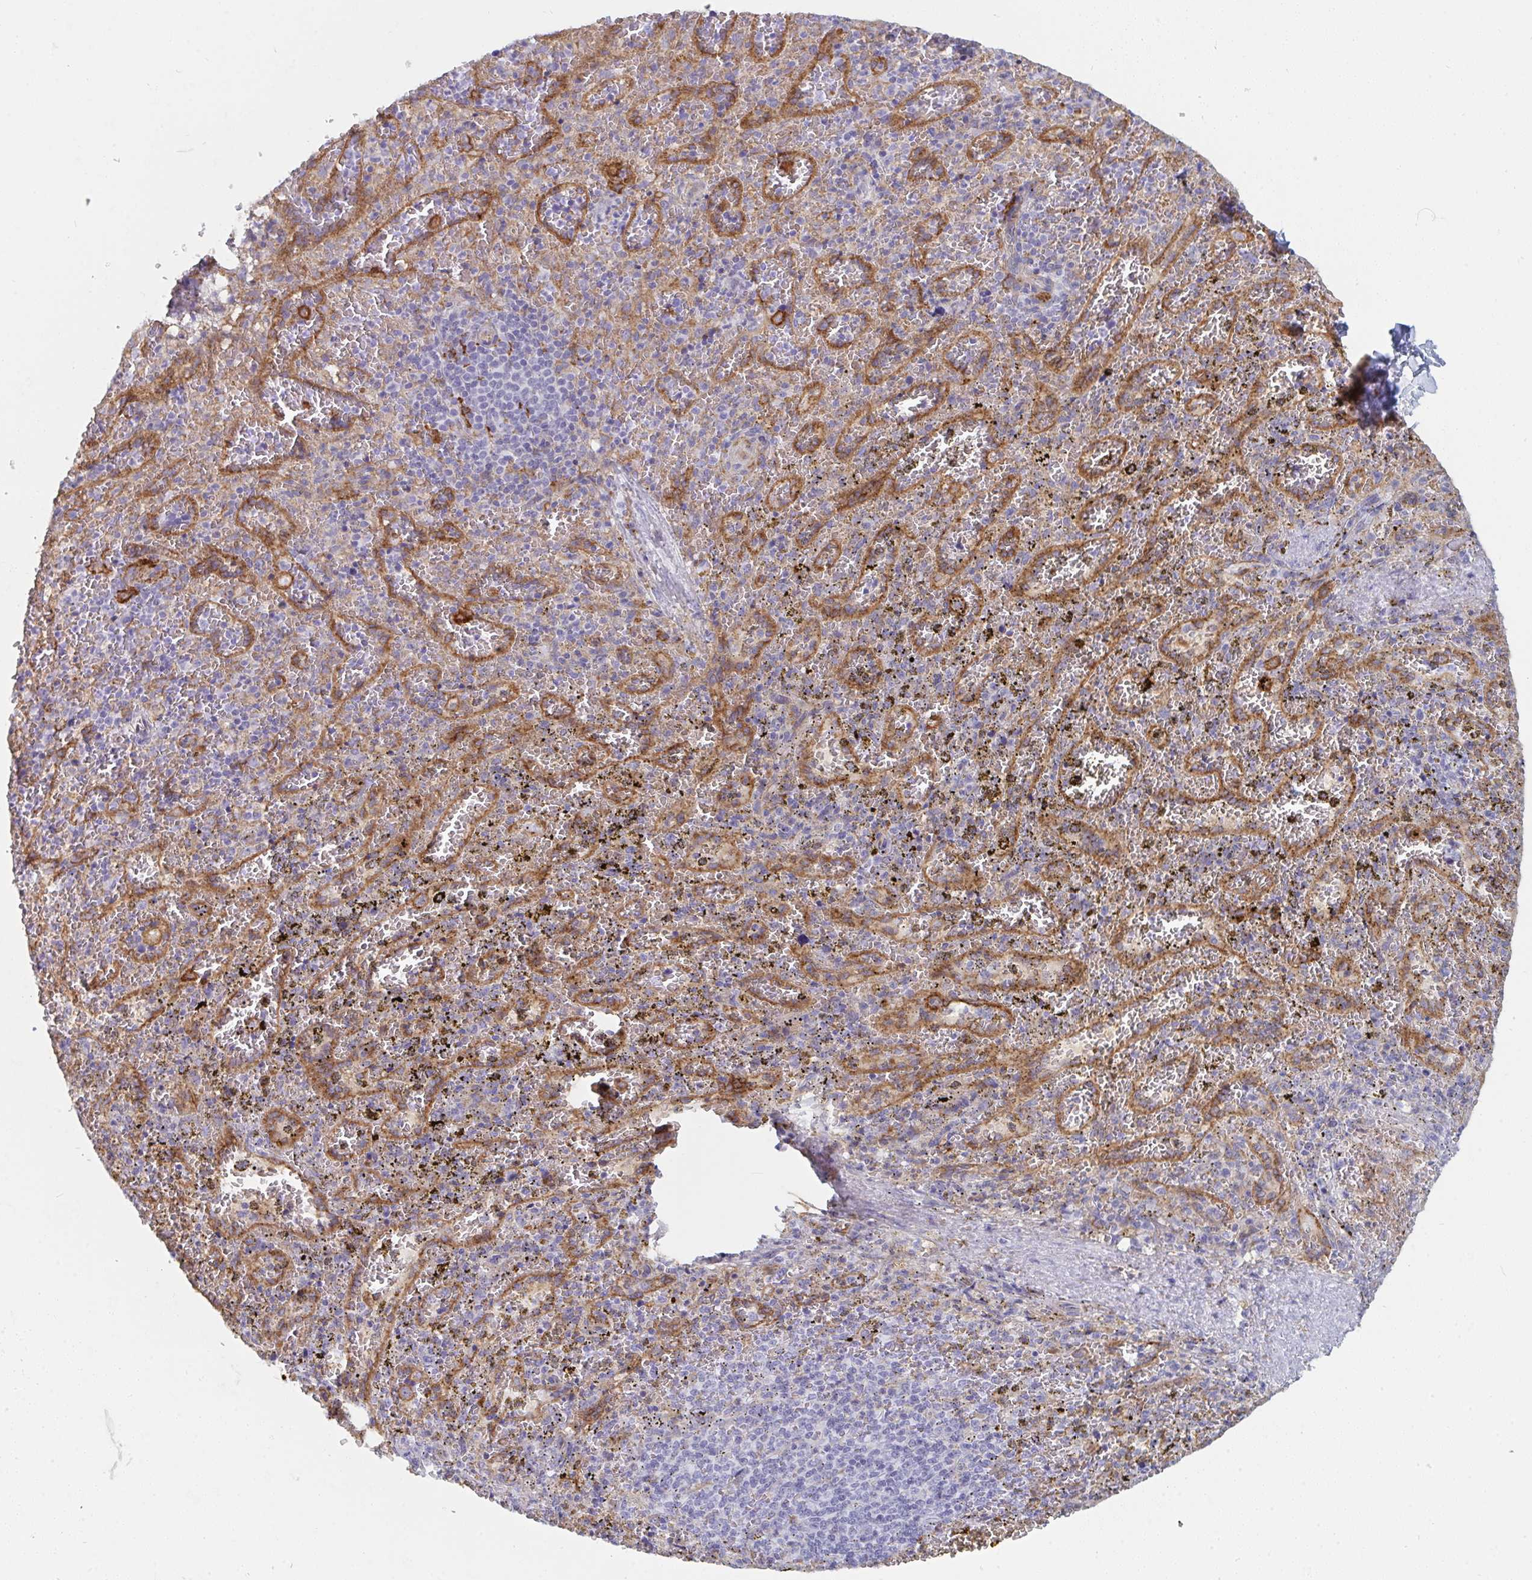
{"staining": {"intensity": "negative", "quantity": "none", "location": "none"}, "tissue": "spleen", "cell_type": "Cells in red pulp", "image_type": "normal", "snomed": [{"axis": "morphology", "description": "Normal tissue, NOS"}, {"axis": "topography", "description": "Spleen"}], "caption": "A micrograph of spleen stained for a protein exhibits no brown staining in cells in red pulp. (DAB immunohistochemistry visualized using brightfield microscopy, high magnification).", "gene": "DAB2", "patient": {"sex": "female", "age": 50}}